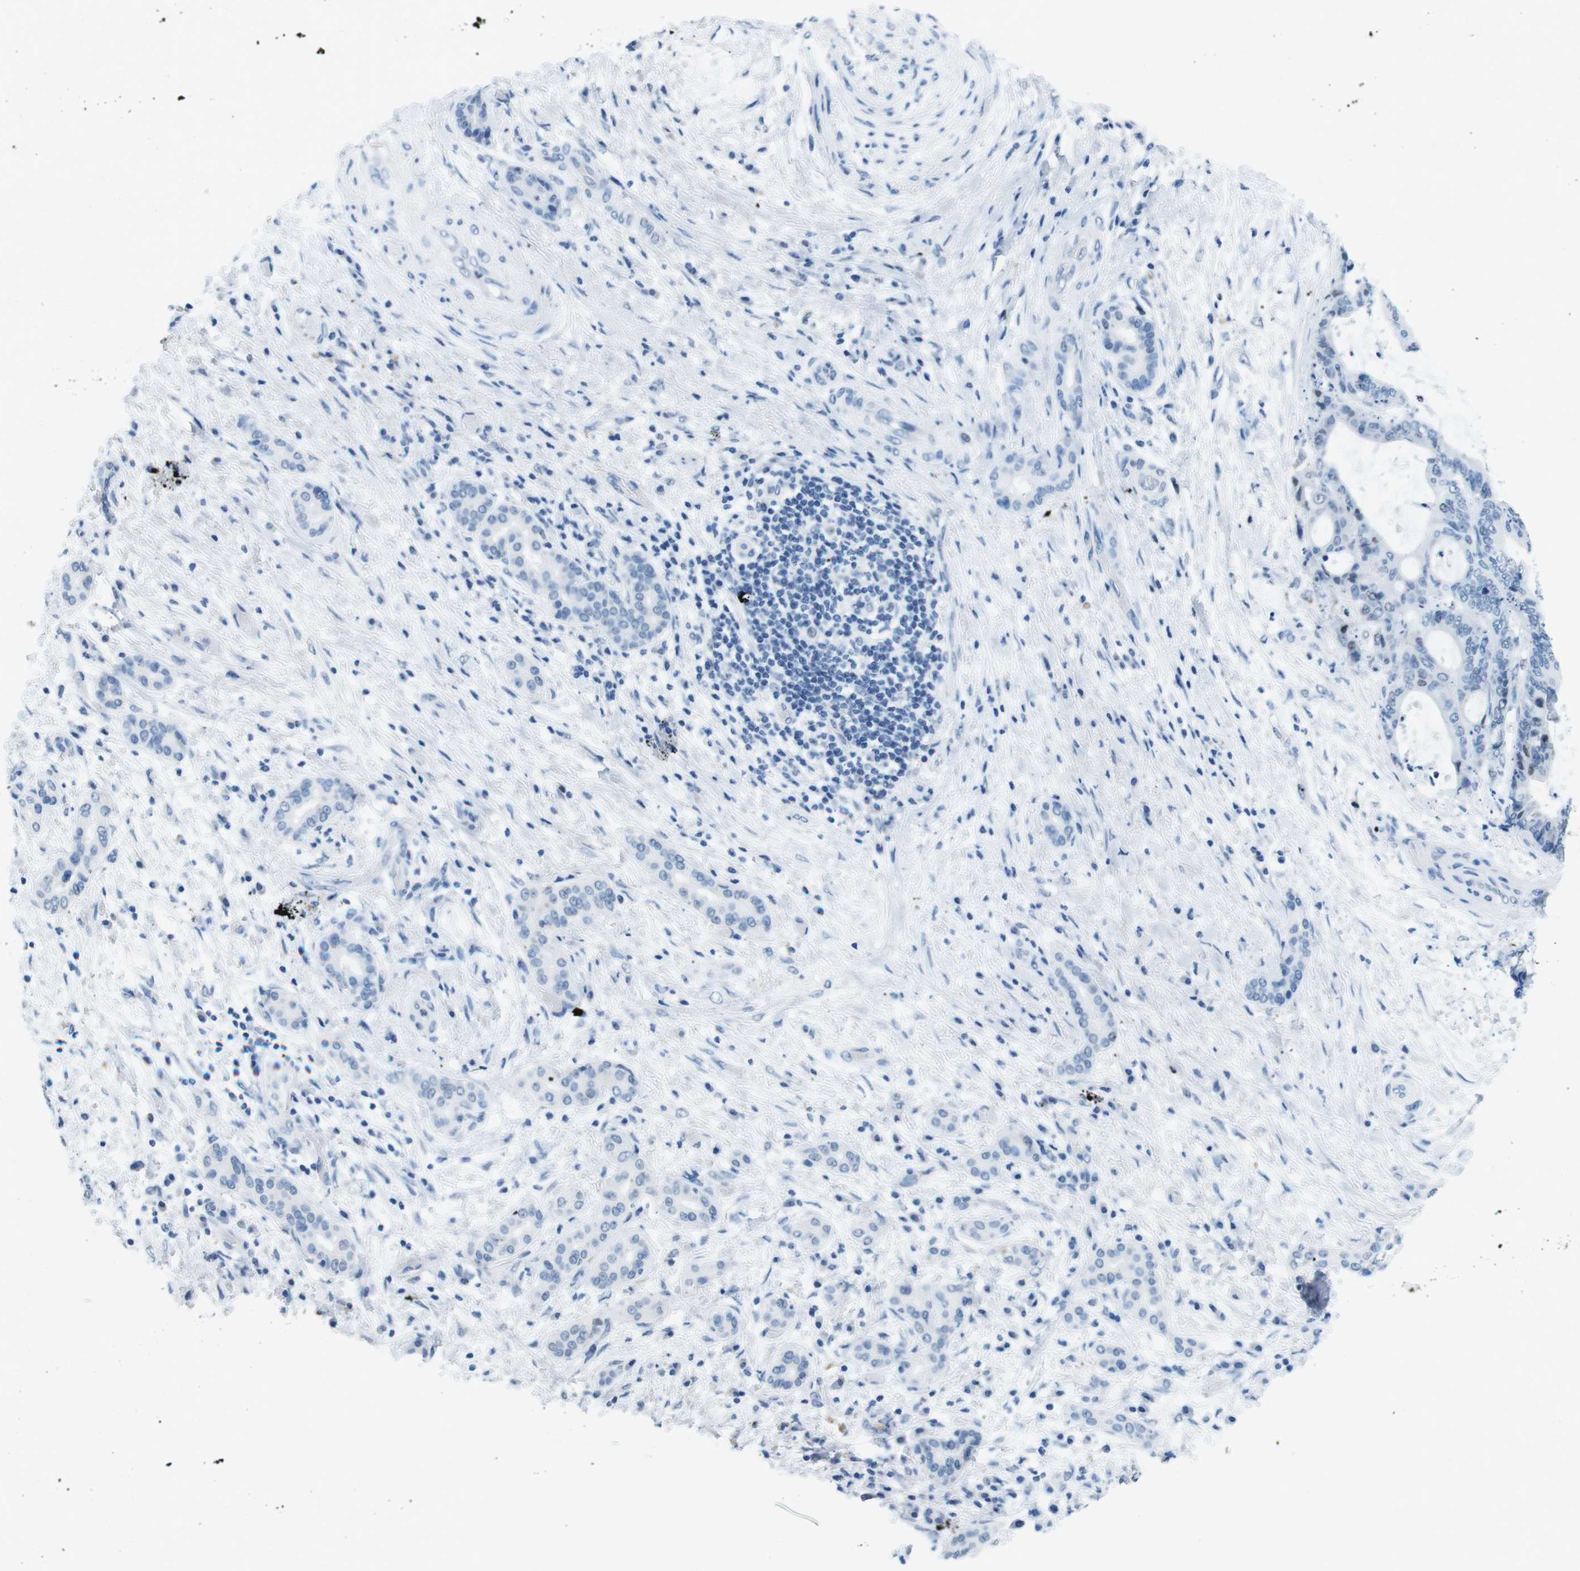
{"staining": {"intensity": "weak", "quantity": "<25%", "location": "nuclear"}, "tissue": "liver cancer", "cell_type": "Tumor cells", "image_type": "cancer", "snomed": [{"axis": "morphology", "description": "Cholangiocarcinoma"}, {"axis": "topography", "description": "Liver"}], "caption": "Immunohistochemical staining of human cholangiocarcinoma (liver) shows no significant positivity in tumor cells.", "gene": "CTAG1B", "patient": {"sex": "female", "age": 73}}